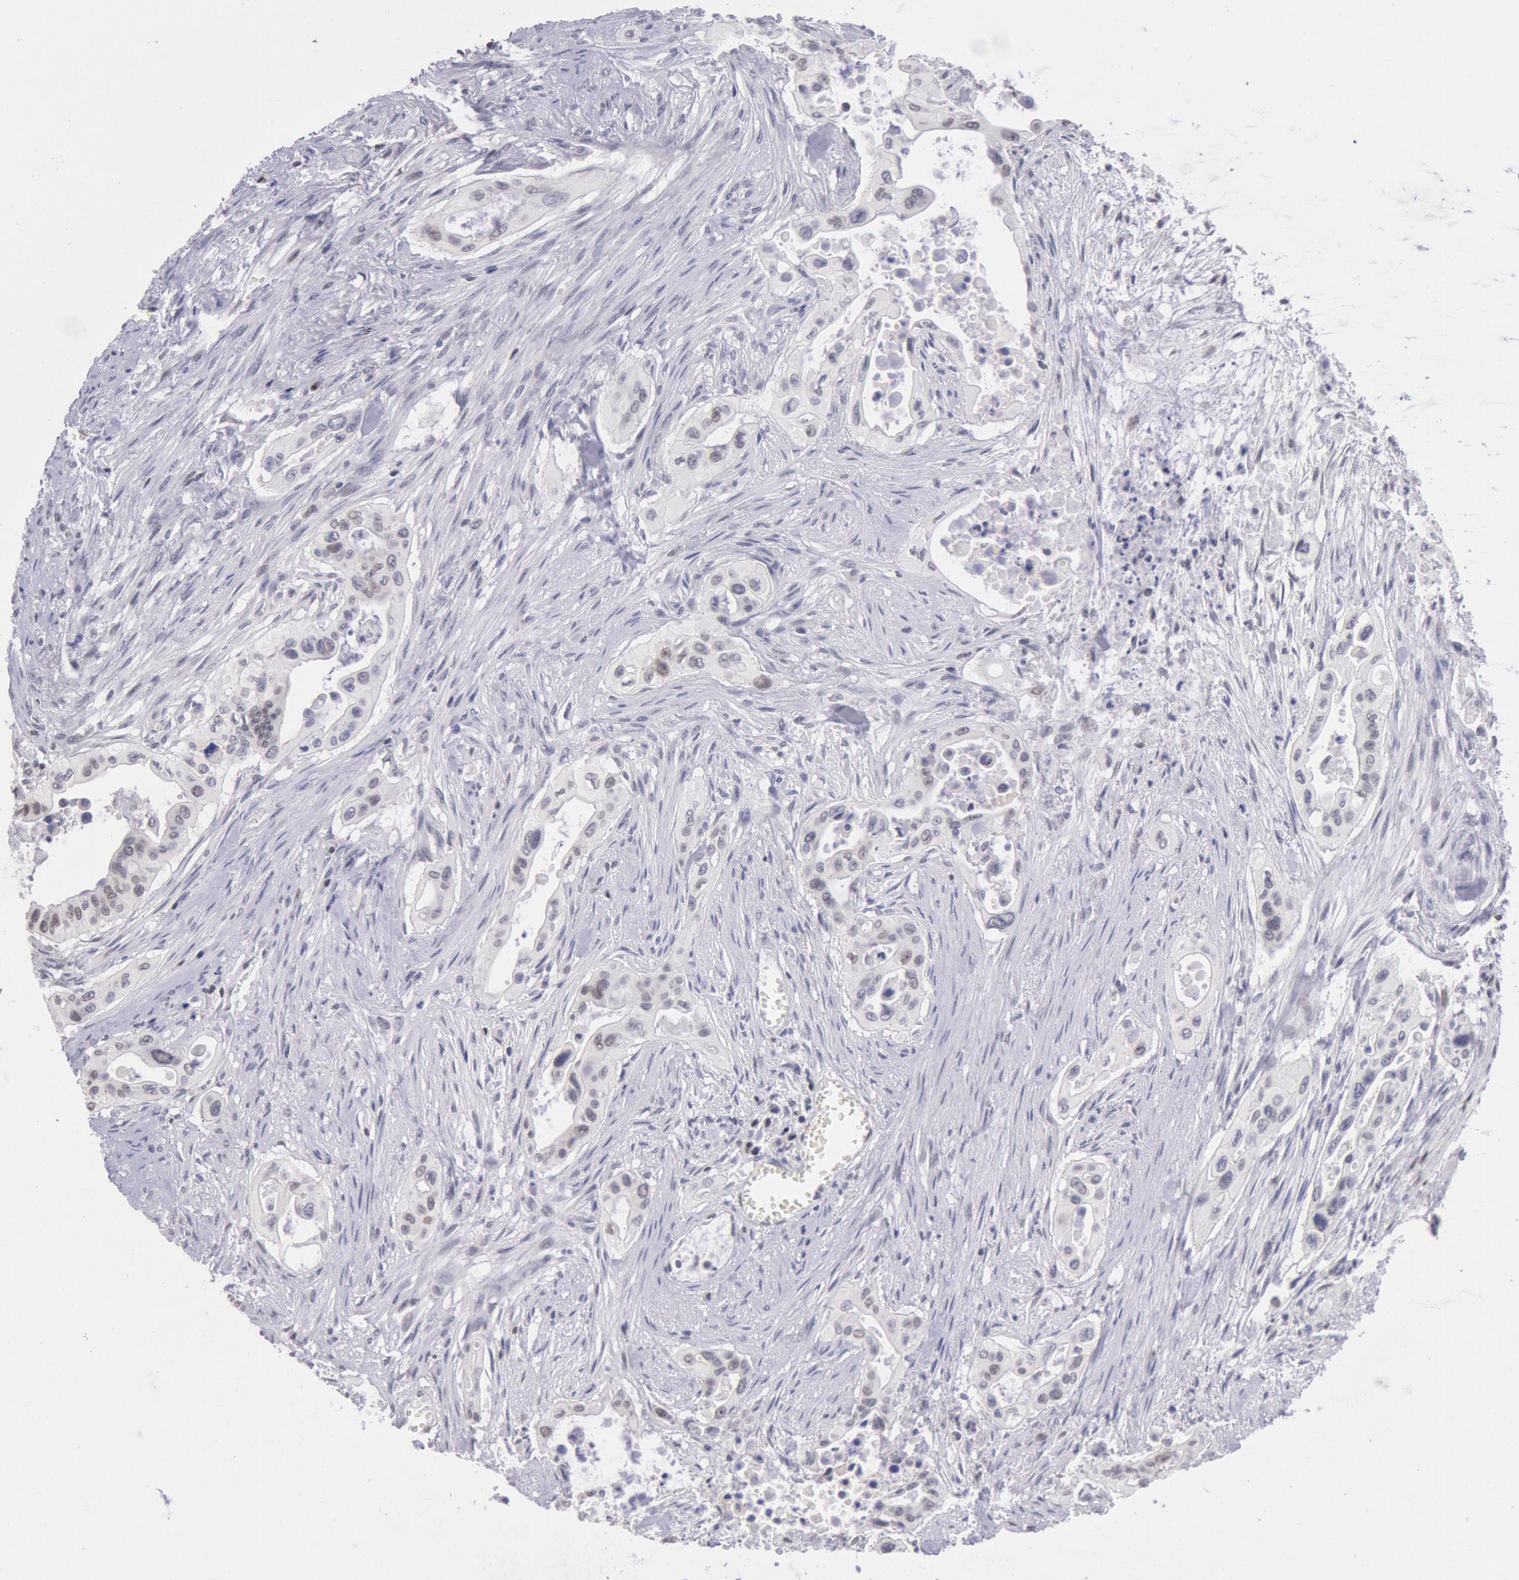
{"staining": {"intensity": "weak", "quantity": "25%-75%", "location": "nuclear"}, "tissue": "pancreatic cancer", "cell_type": "Tumor cells", "image_type": "cancer", "snomed": [{"axis": "morphology", "description": "Adenocarcinoma, NOS"}, {"axis": "topography", "description": "Pancreas"}], "caption": "Protein expression analysis of human pancreatic cancer (adenocarcinoma) reveals weak nuclear positivity in approximately 25%-75% of tumor cells.", "gene": "MYH7", "patient": {"sex": "male", "age": 77}}